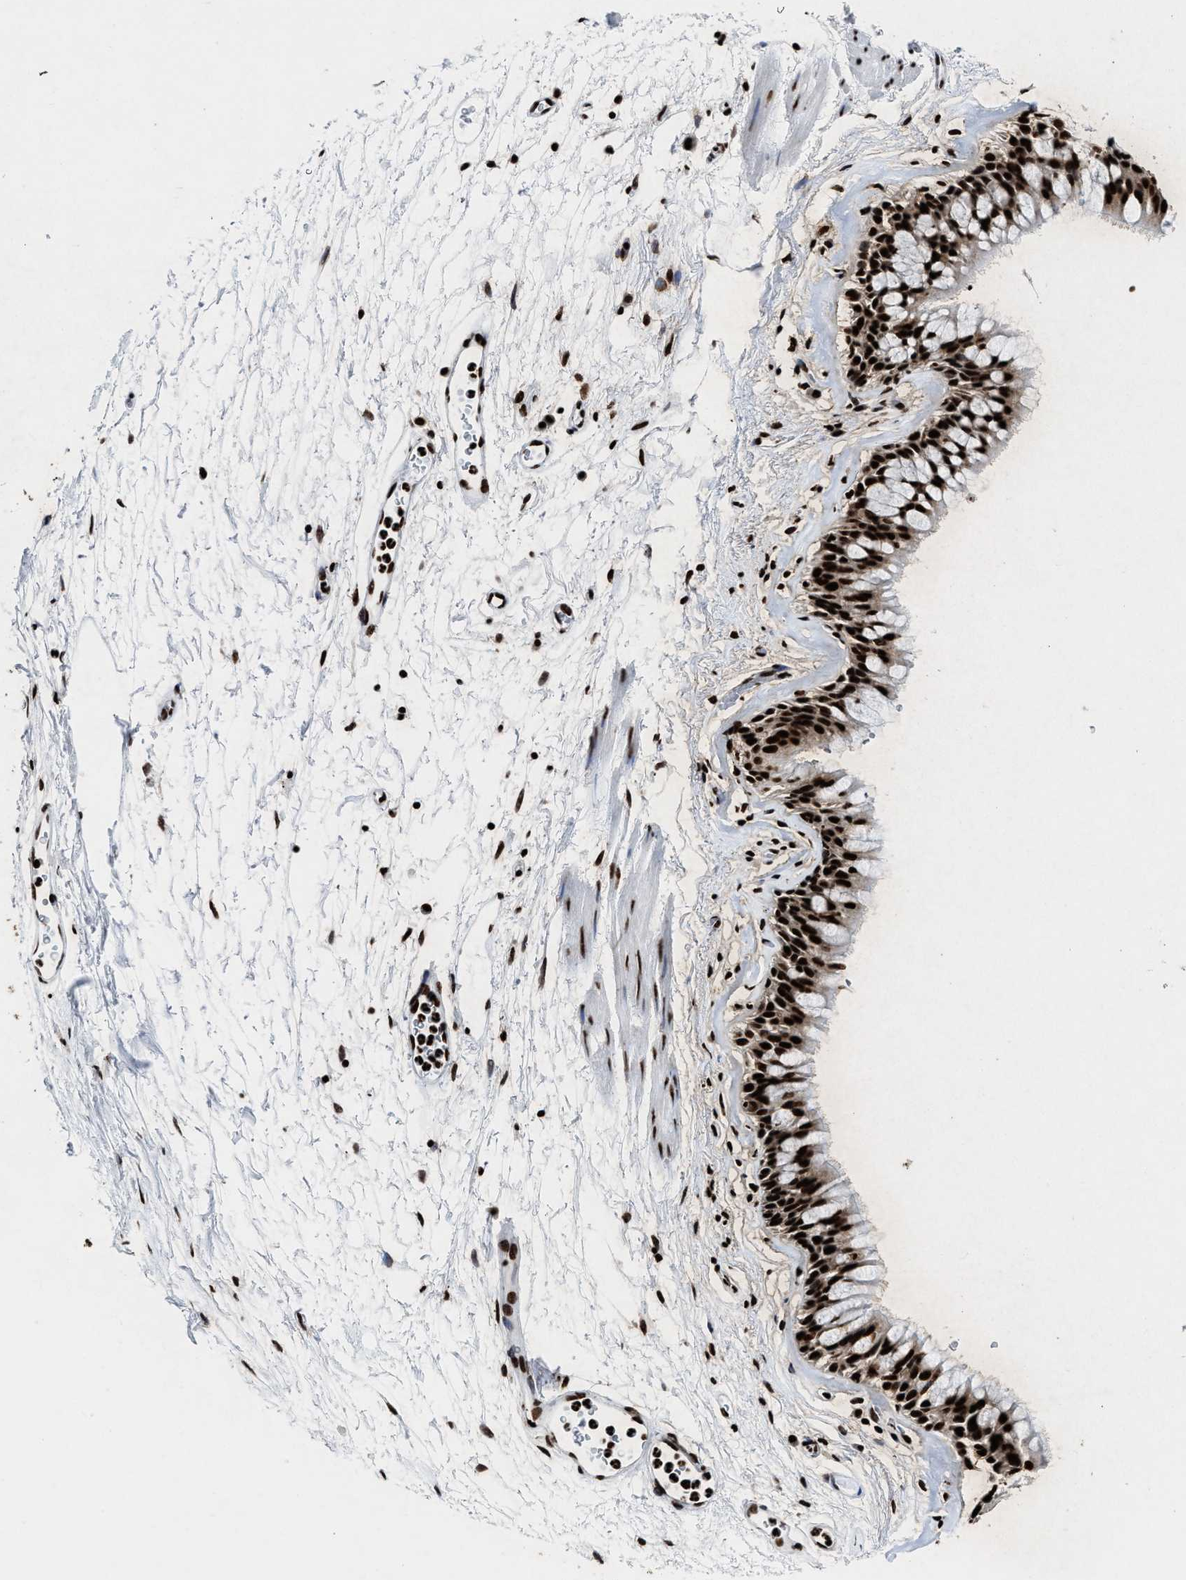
{"staining": {"intensity": "strong", "quantity": ">75%", "location": "nuclear"}, "tissue": "bronchus", "cell_type": "Respiratory epithelial cells", "image_type": "normal", "snomed": [{"axis": "morphology", "description": "Normal tissue, NOS"}, {"axis": "topography", "description": "Cartilage tissue"}, {"axis": "topography", "description": "Bronchus"}], "caption": "Immunohistochemistry of unremarkable human bronchus displays high levels of strong nuclear expression in approximately >75% of respiratory epithelial cells. (brown staining indicates protein expression, while blue staining denotes nuclei).", "gene": "ALYREF", "patient": {"sex": "female", "age": 53}}